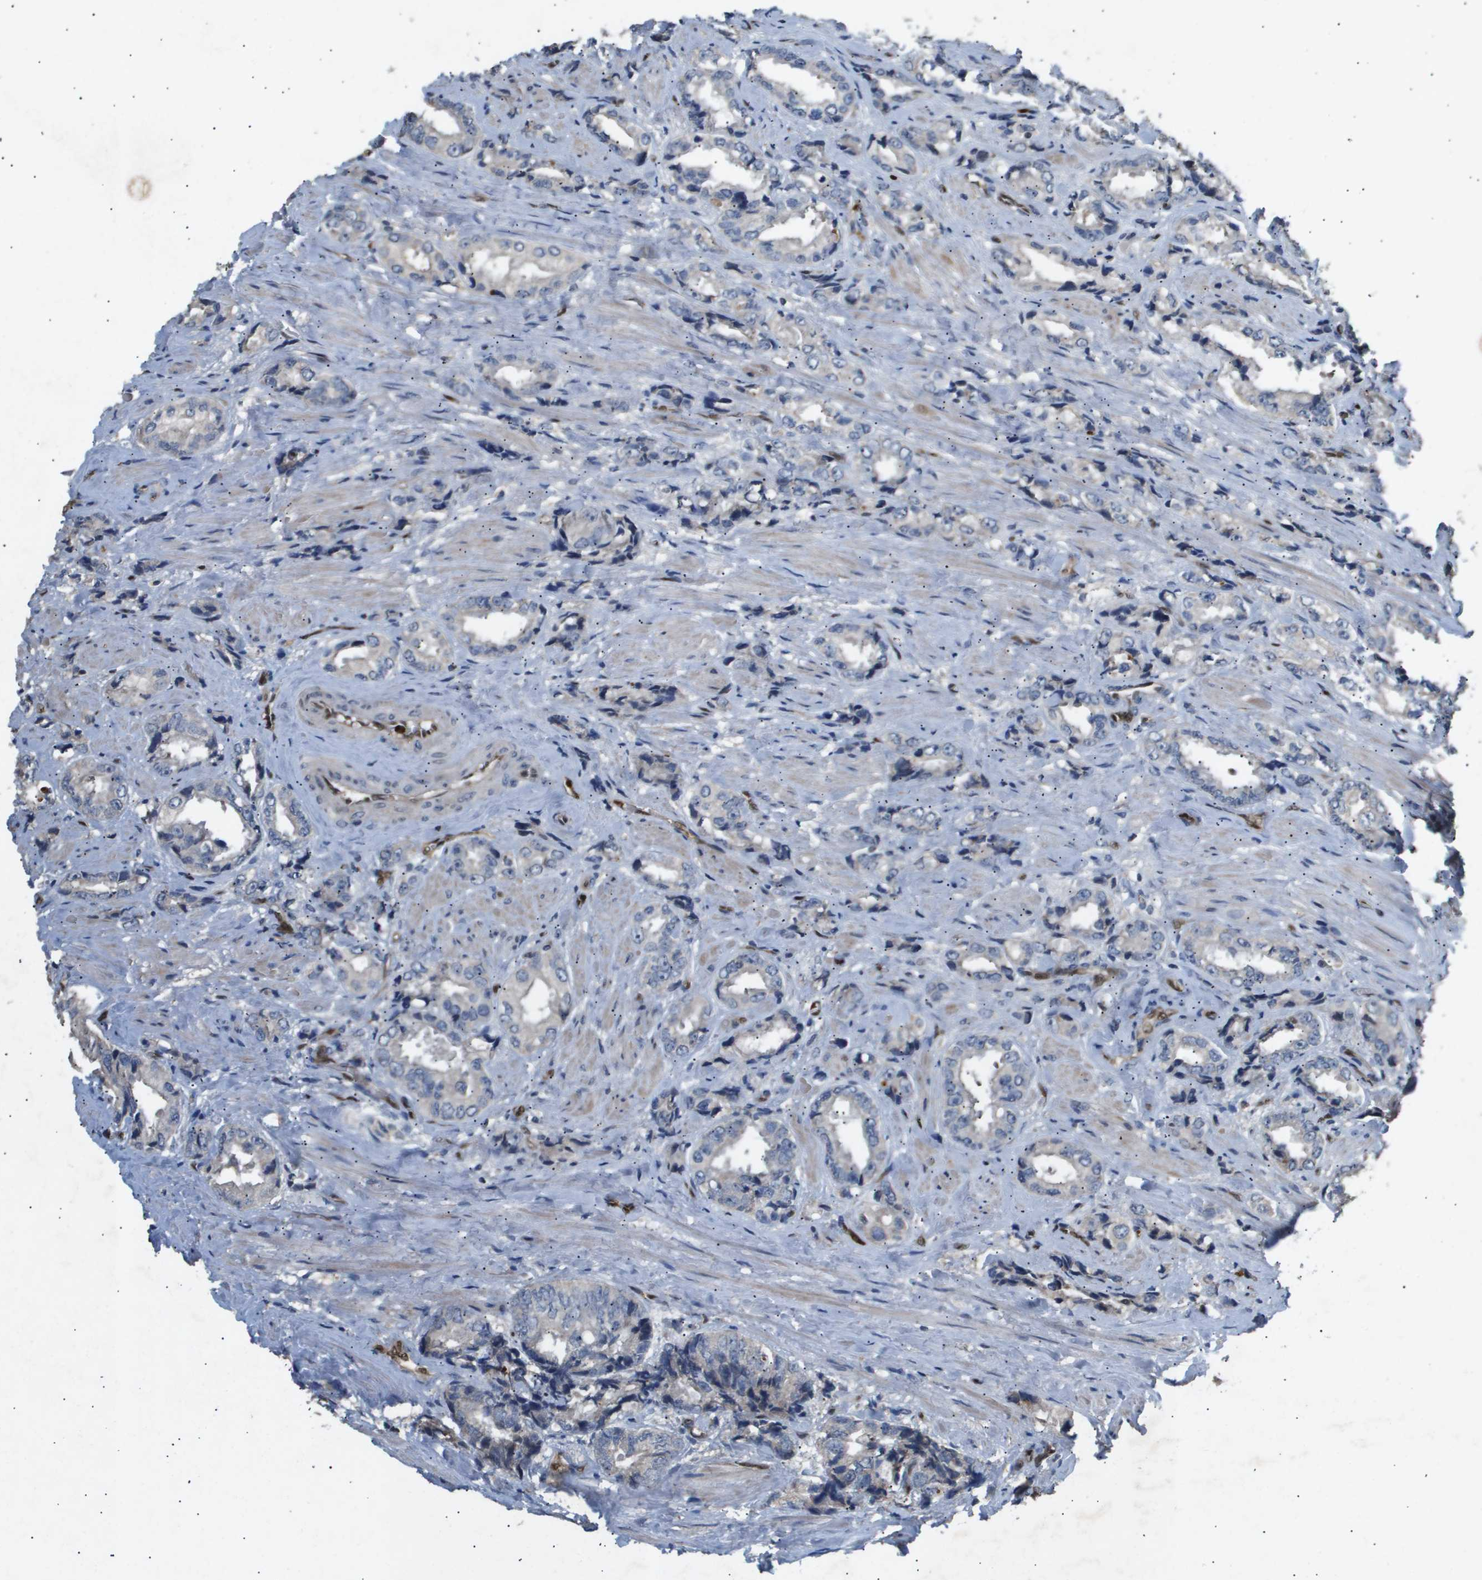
{"staining": {"intensity": "negative", "quantity": "none", "location": "none"}, "tissue": "prostate cancer", "cell_type": "Tumor cells", "image_type": "cancer", "snomed": [{"axis": "morphology", "description": "Adenocarcinoma, High grade"}, {"axis": "topography", "description": "Prostate"}], "caption": "The IHC image has no significant expression in tumor cells of prostate adenocarcinoma (high-grade) tissue.", "gene": "ERG", "patient": {"sex": "male", "age": 61}}